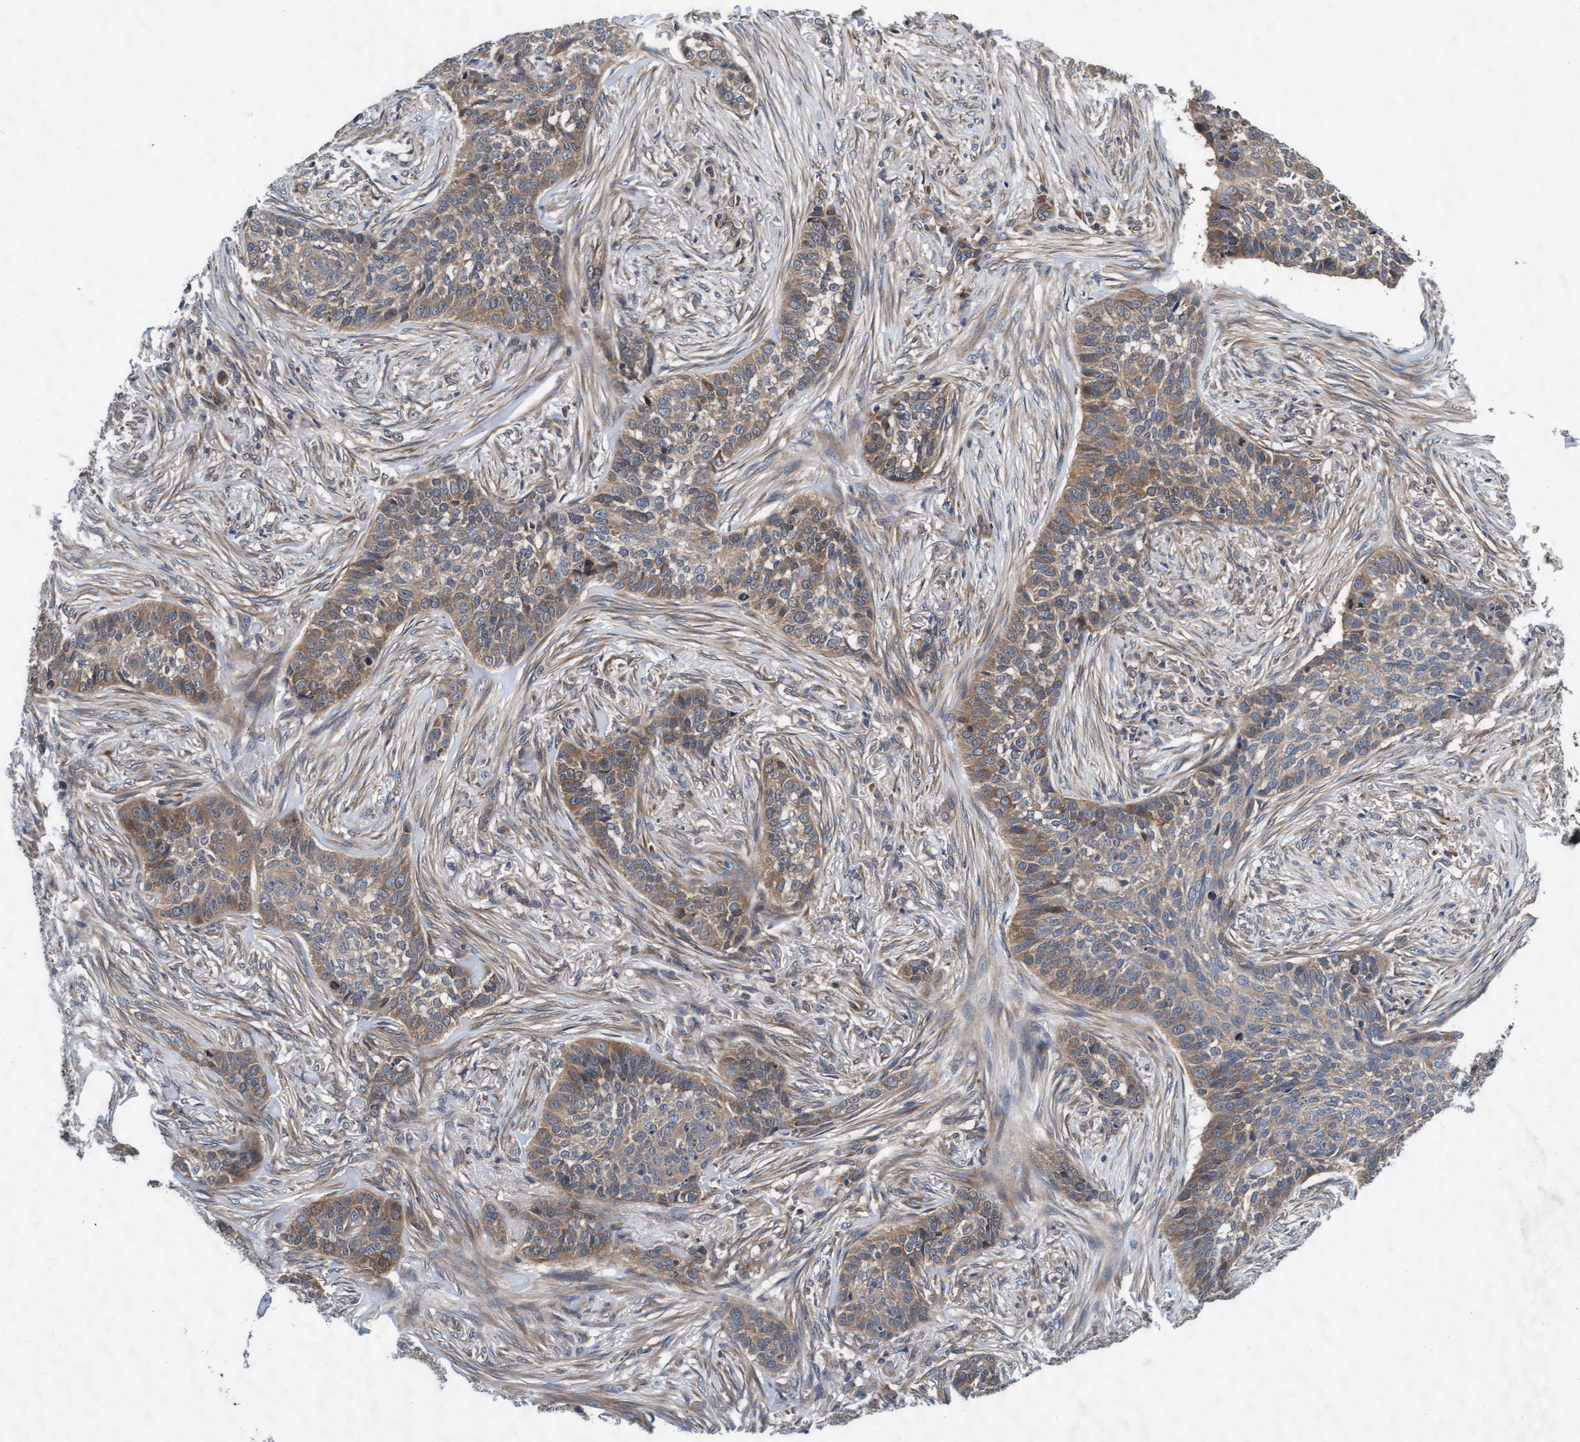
{"staining": {"intensity": "moderate", "quantity": ">75%", "location": "cytoplasmic/membranous"}, "tissue": "skin cancer", "cell_type": "Tumor cells", "image_type": "cancer", "snomed": [{"axis": "morphology", "description": "Basal cell carcinoma"}, {"axis": "topography", "description": "Skin"}], "caption": "Immunohistochemistry (IHC) image of human skin cancer (basal cell carcinoma) stained for a protein (brown), which shows medium levels of moderate cytoplasmic/membranous positivity in about >75% of tumor cells.", "gene": "EFCAB13", "patient": {"sex": "male", "age": 85}}